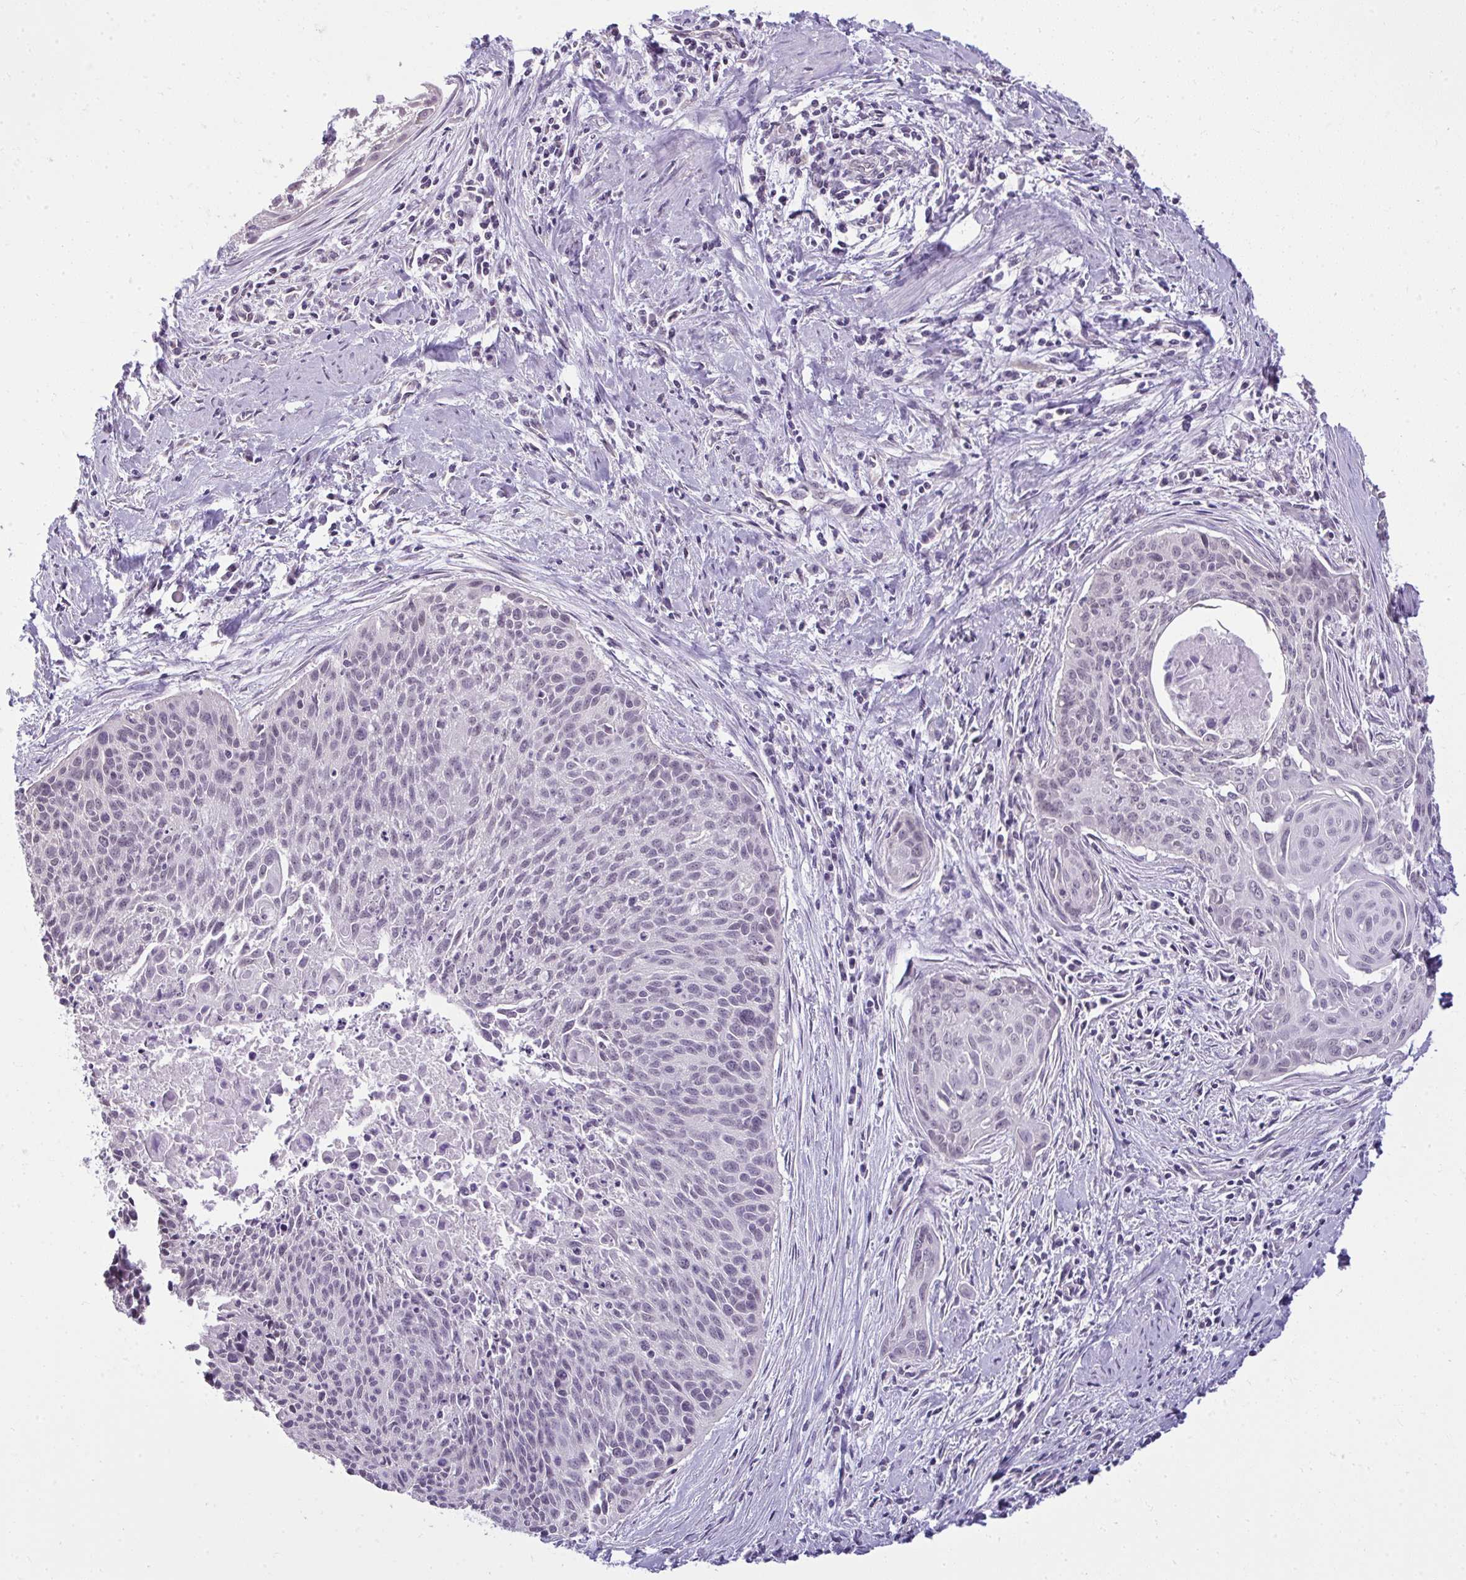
{"staining": {"intensity": "negative", "quantity": "none", "location": "none"}, "tissue": "cervical cancer", "cell_type": "Tumor cells", "image_type": "cancer", "snomed": [{"axis": "morphology", "description": "Squamous cell carcinoma, NOS"}, {"axis": "topography", "description": "Cervix"}], "caption": "The immunohistochemistry (IHC) image has no significant expression in tumor cells of cervical cancer tissue.", "gene": "NPPA", "patient": {"sex": "female", "age": 55}}